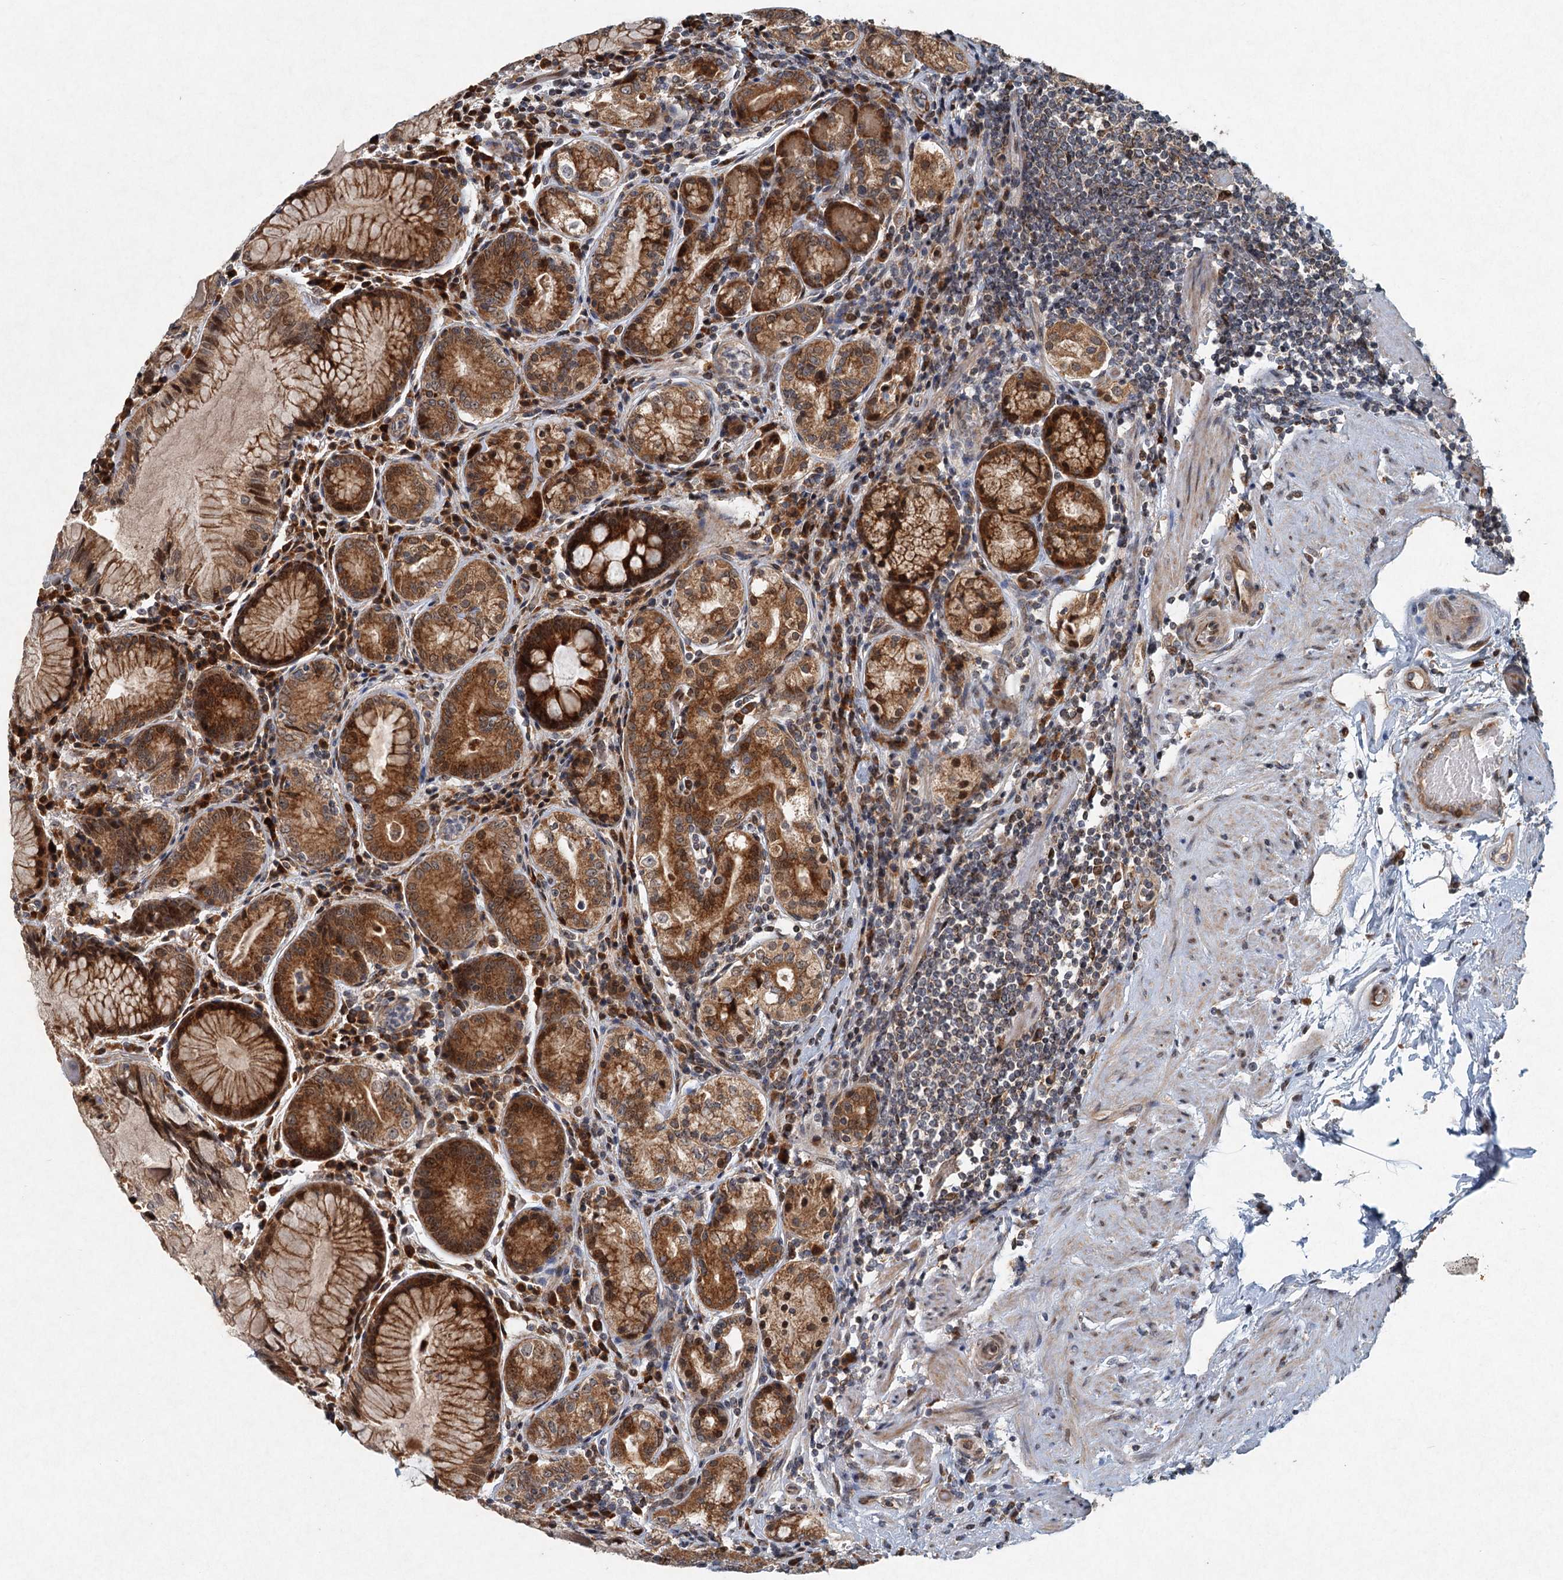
{"staining": {"intensity": "strong", "quantity": ">75%", "location": "cytoplasmic/membranous,nuclear"}, "tissue": "stomach", "cell_type": "Glandular cells", "image_type": "normal", "snomed": [{"axis": "morphology", "description": "Normal tissue, NOS"}, {"axis": "topography", "description": "Stomach, upper"}, {"axis": "topography", "description": "Stomach, lower"}], "caption": "Stomach stained with DAB (3,3'-diaminobenzidine) IHC shows high levels of strong cytoplasmic/membranous,nuclear positivity in about >75% of glandular cells.", "gene": "SRPX2", "patient": {"sex": "female", "age": 76}}